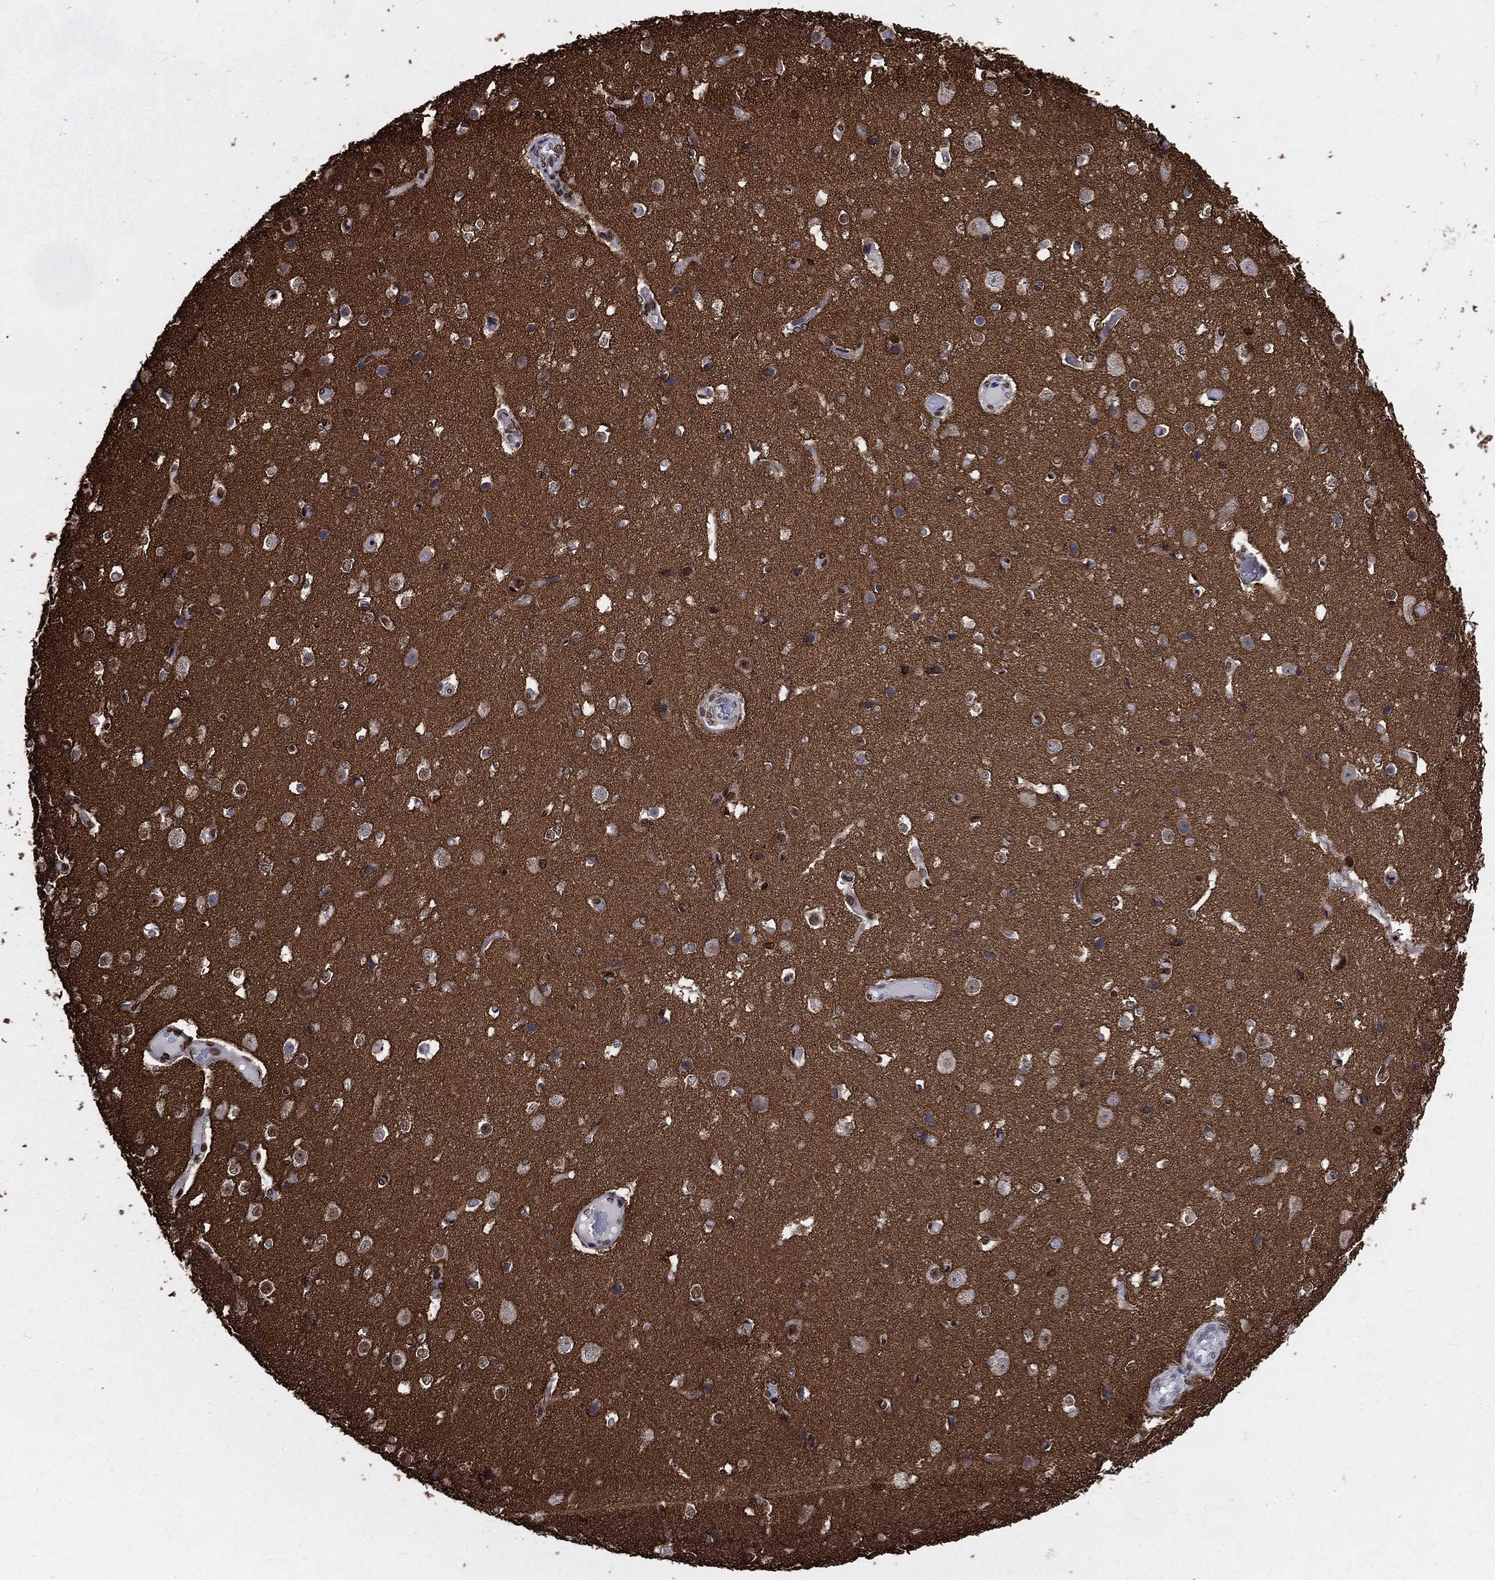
{"staining": {"intensity": "negative", "quantity": "none", "location": "none"}, "tissue": "cerebral cortex", "cell_type": "Endothelial cells", "image_type": "normal", "snomed": [{"axis": "morphology", "description": "Normal tissue, NOS"}, {"axis": "morphology", "description": "Inflammation, NOS"}, {"axis": "topography", "description": "Cerebral cortex"}], "caption": "IHC histopathology image of normal cerebral cortex: cerebral cortex stained with DAB shows no significant protein expression in endothelial cells.", "gene": "BASP1", "patient": {"sex": "male", "age": 6}}